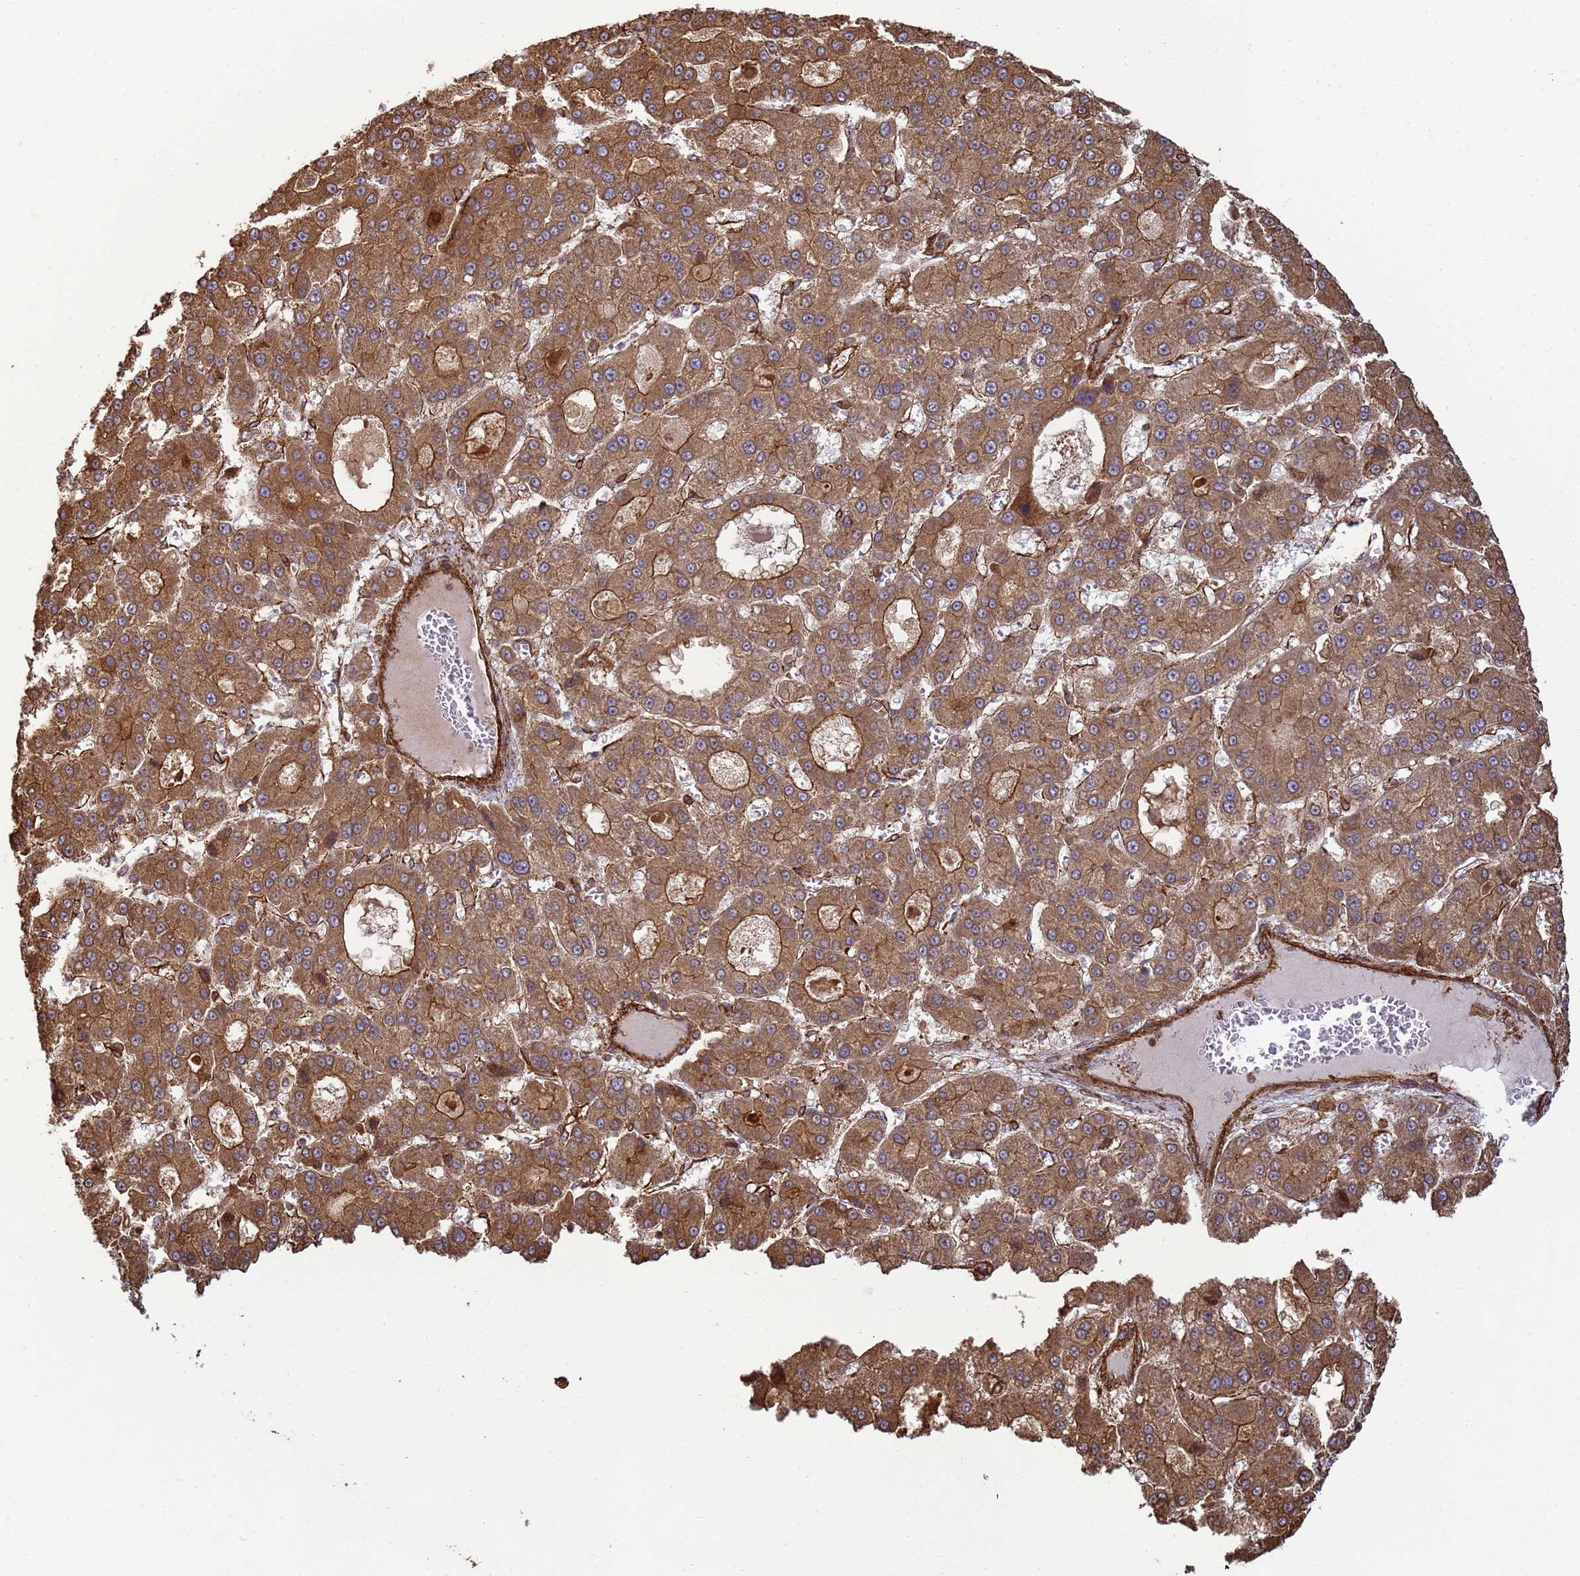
{"staining": {"intensity": "moderate", "quantity": ">75%", "location": "cytoplasmic/membranous"}, "tissue": "liver cancer", "cell_type": "Tumor cells", "image_type": "cancer", "snomed": [{"axis": "morphology", "description": "Carcinoma, Hepatocellular, NOS"}, {"axis": "topography", "description": "Liver"}], "caption": "Immunohistochemical staining of liver cancer (hepatocellular carcinoma) reveals medium levels of moderate cytoplasmic/membranous protein staining in approximately >75% of tumor cells.", "gene": "CNOT1", "patient": {"sex": "male", "age": 70}}